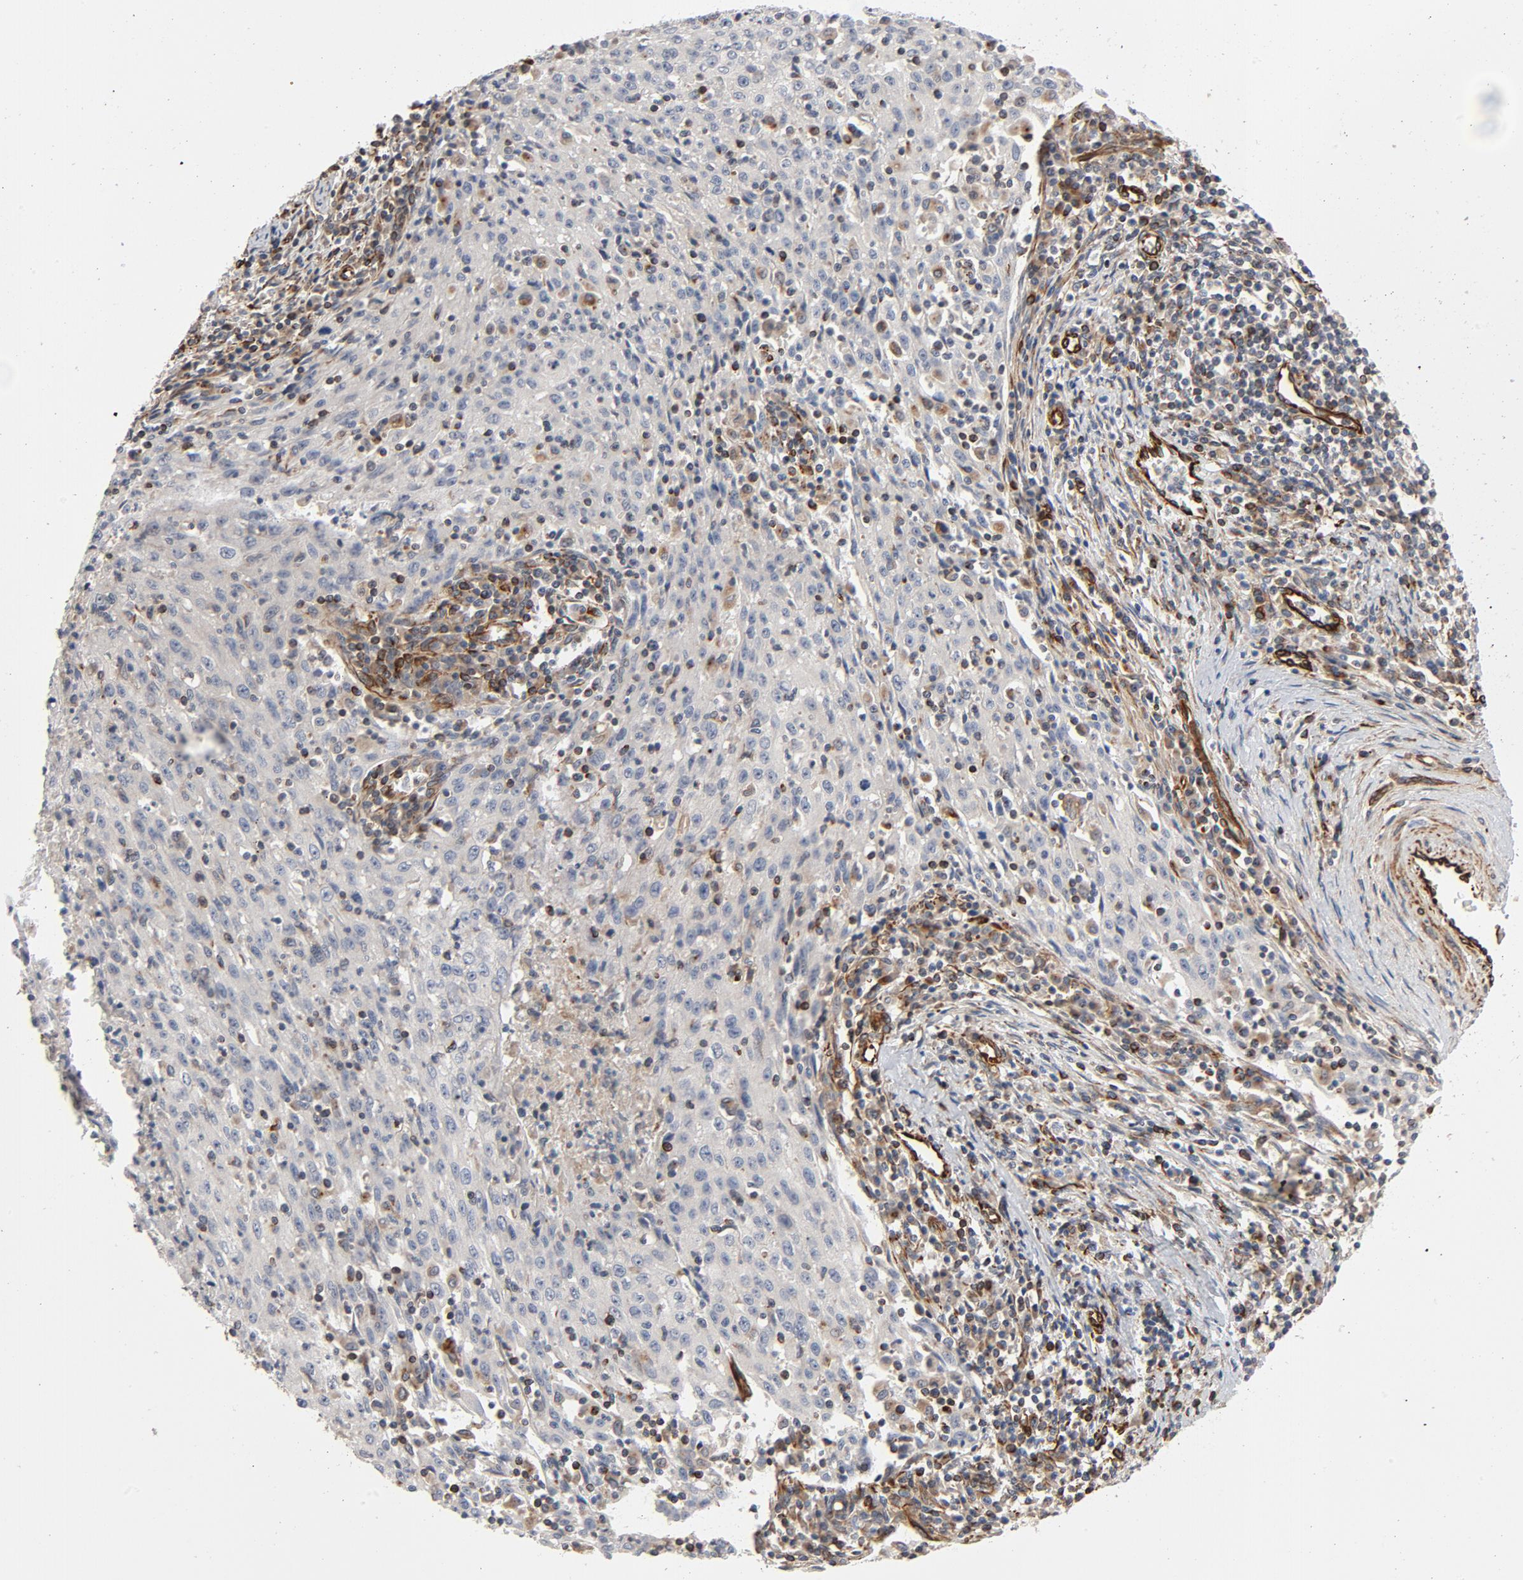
{"staining": {"intensity": "negative", "quantity": "none", "location": "none"}, "tissue": "cervical cancer", "cell_type": "Tumor cells", "image_type": "cancer", "snomed": [{"axis": "morphology", "description": "Squamous cell carcinoma, NOS"}, {"axis": "topography", "description": "Cervix"}], "caption": "IHC histopathology image of neoplastic tissue: human cervical cancer stained with DAB (3,3'-diaminobenzidine) displays no significant protein expression in tumor cells.", "gene": "FAM118A", "patient": {"sex": "female", "age": 27}}